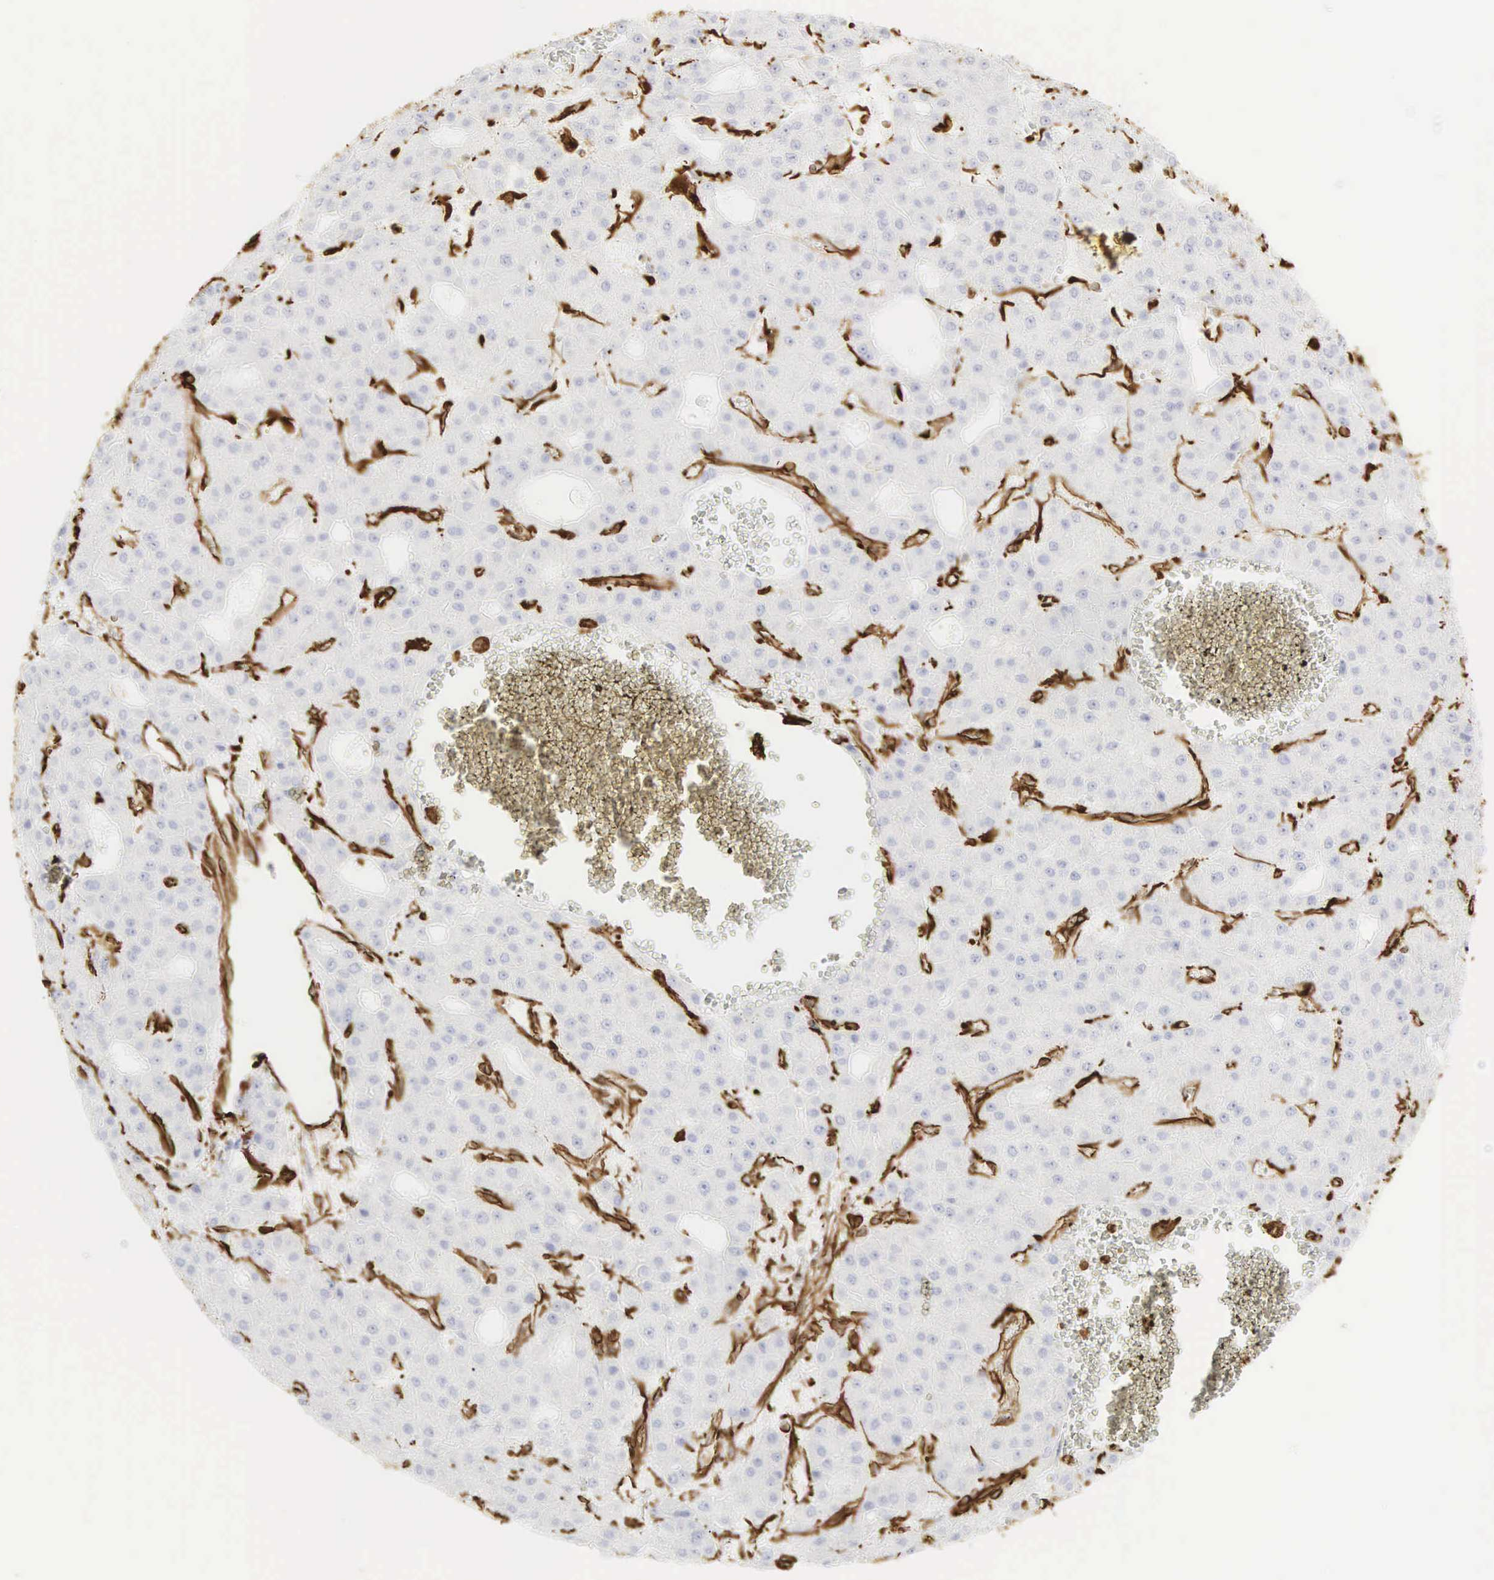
{"staining": {"intensity": "strong", "quantity": "<25%", "location": "cytoplasmic/membranous,nuclear"}, "tissue": "liver cancer", "cell_type": "Tumor cells", "image_type": "cancer", "snomed": [{"axis": "morphology", "description": "Carcinoma, Hepatocellular, NOS"}, {"axis": "topography", "description": "Liver"}], "caption": "Human liver cancer (hepatocellular carcinoma) stained with a protein marker reveals strong staining in tumor cells.", "gene": "VIM", "patient": {"sex": "male", "age": 47}}